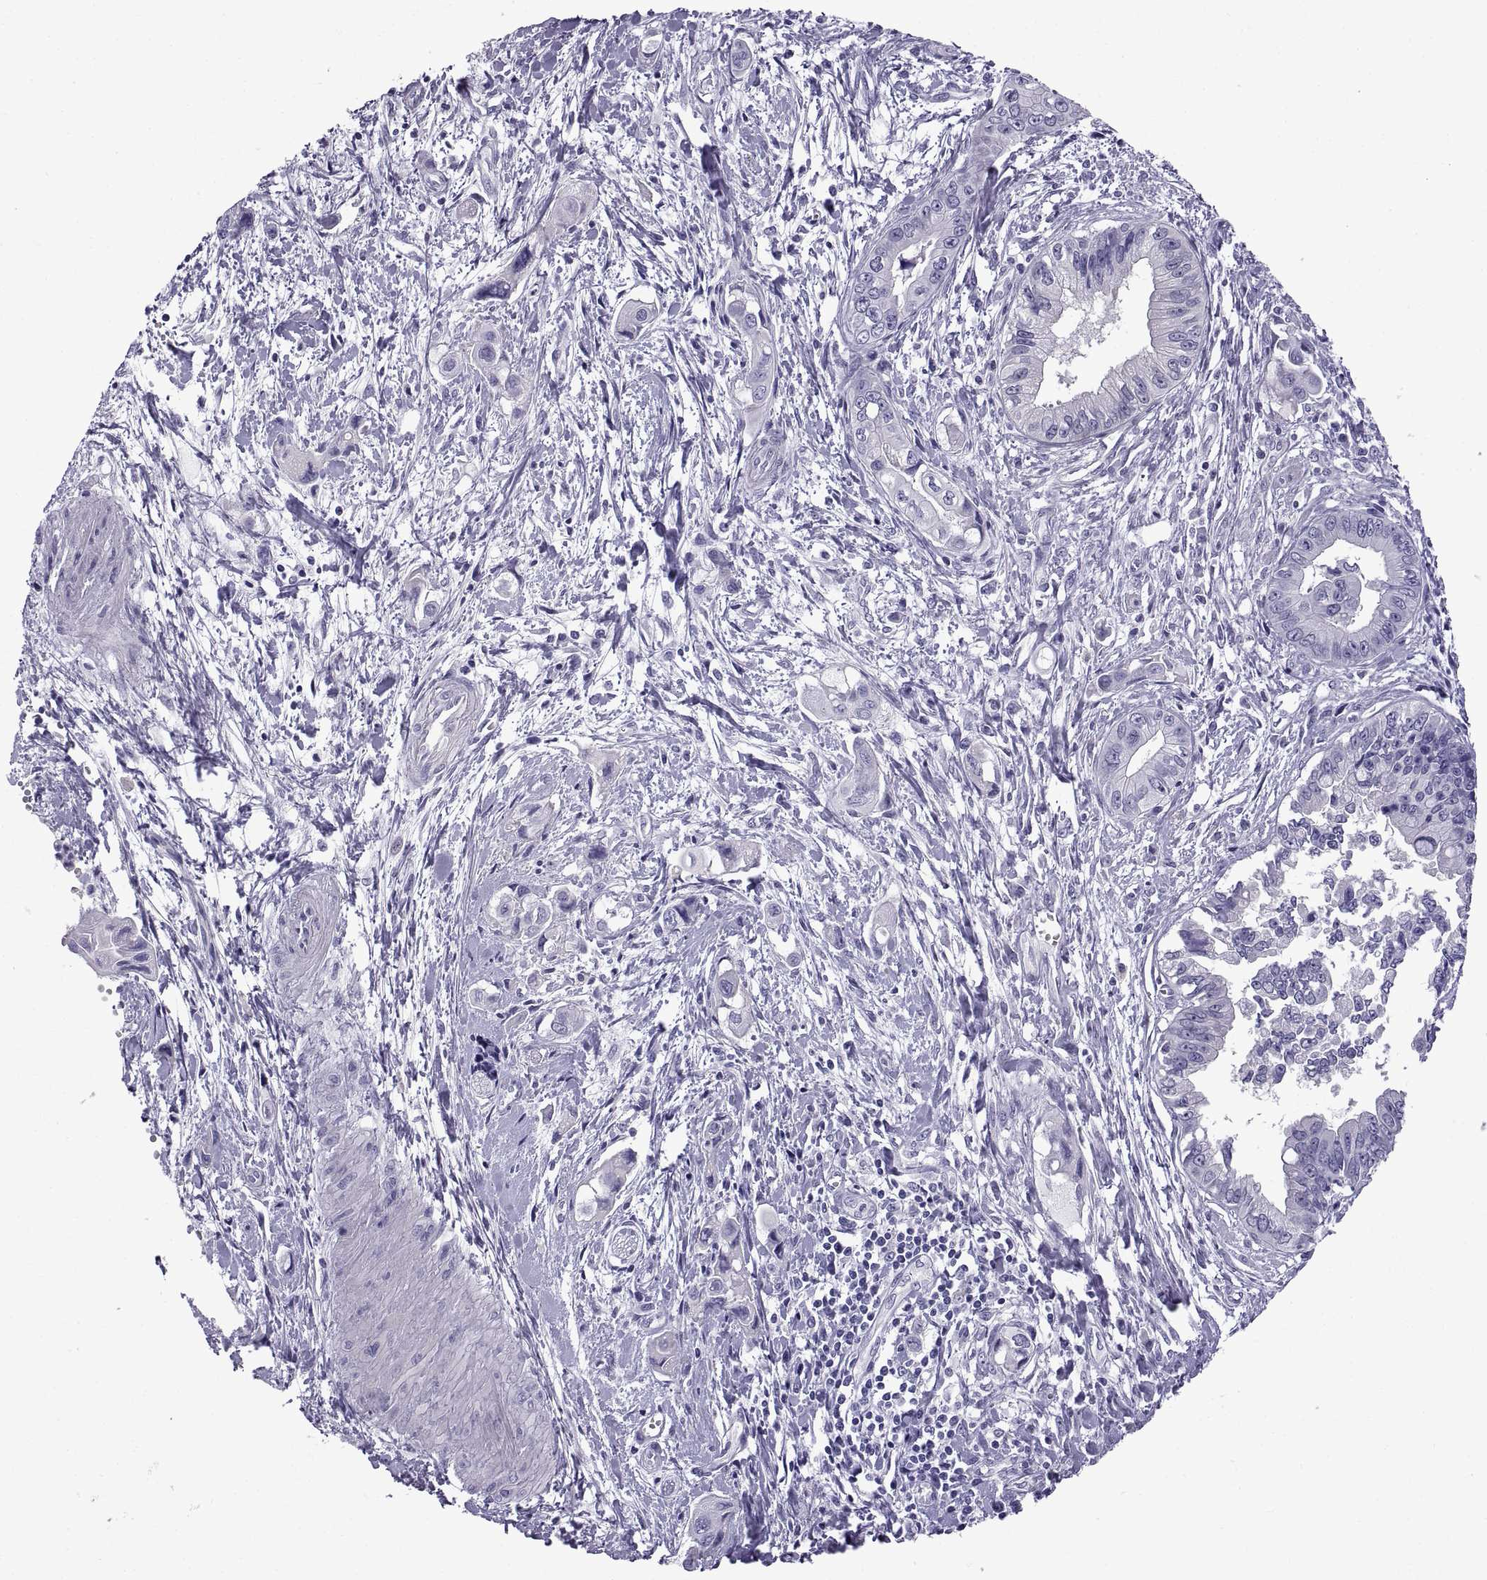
{"staining": {"intensity": "negative", "quantity": "none", "location": "none"}, "tissue": "pancreatic cancer", "cell_type": "Tumor cells", "image_type": "cancer", "snomed": [{"axis": "morphology", "description": "Adenocarcinoma, NOS"}, {"axis": "topography", "description": "Pancreas"}], "caption": "Pancreatic cancer stained for a protein using immunohistochemistry reveals no positivity tumor cells.", "gene": "SPDYE1", "patient": {"sex": "male", "age": 60}}